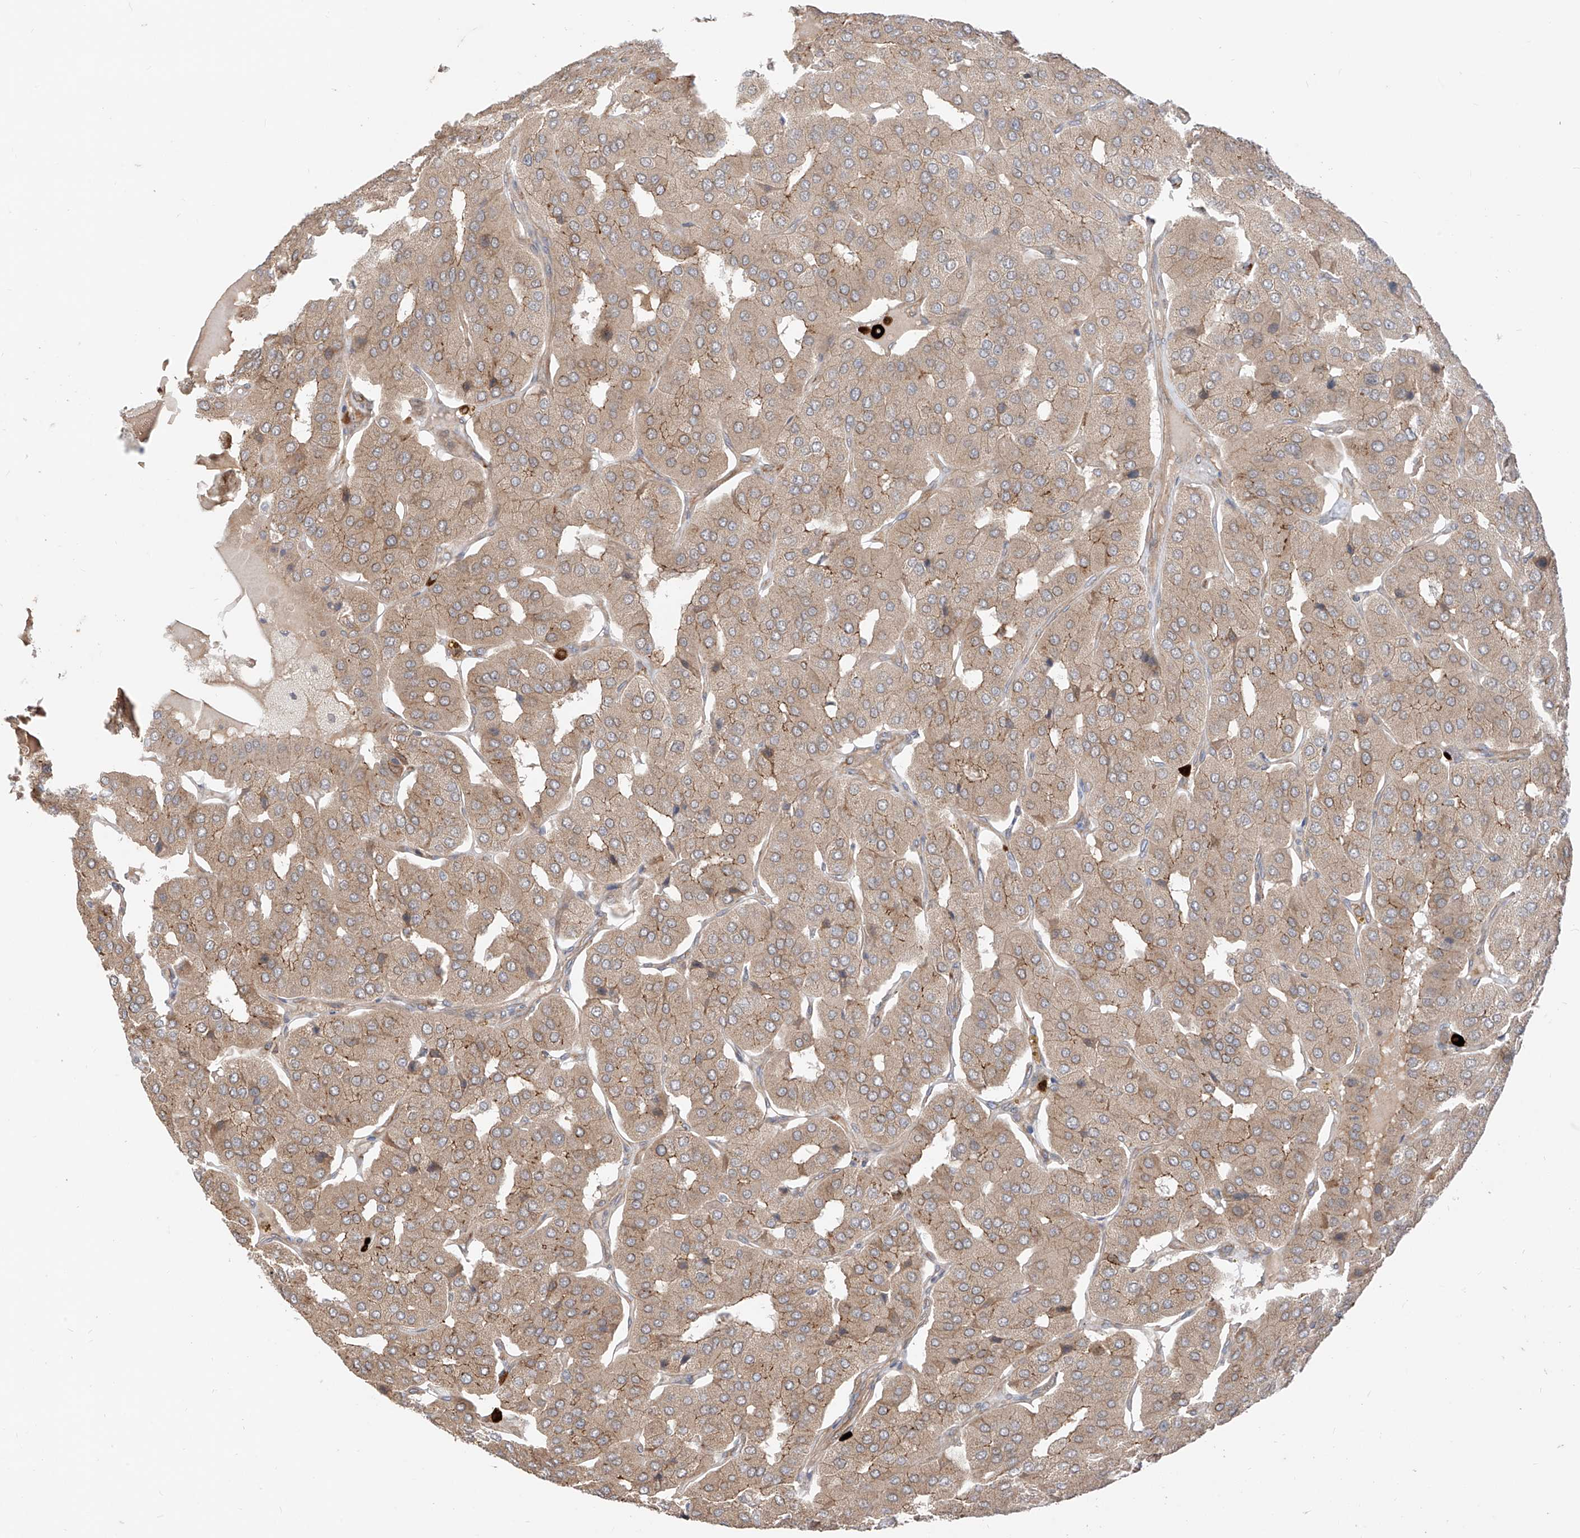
{"staining": {"intensity": "weak", "quantity": ">75%", "location": "cytoplasmic/membranous"}, "tissue": "parathyroid gland", "cell_type": "Glandular cells", "image_type": "normal", "snomed": [{"axis": "morphology", "description": "Normal tissue, NOS"}, {"axis": "morphology", "description": "Adenoma, NOS"}, {"axis": "topography", "description": "Parathyroid gland"}], "caption": "Immunohistochemistry (DAB (3,3'-diaminobenzidine)) staining of normal human parathyroid gland displays weak cytoplasmic/membranous protein positivity in approximately >75% of glandular cells.", "gene": "MTUS2", "patient": {"sex": "female", "age": 86}}